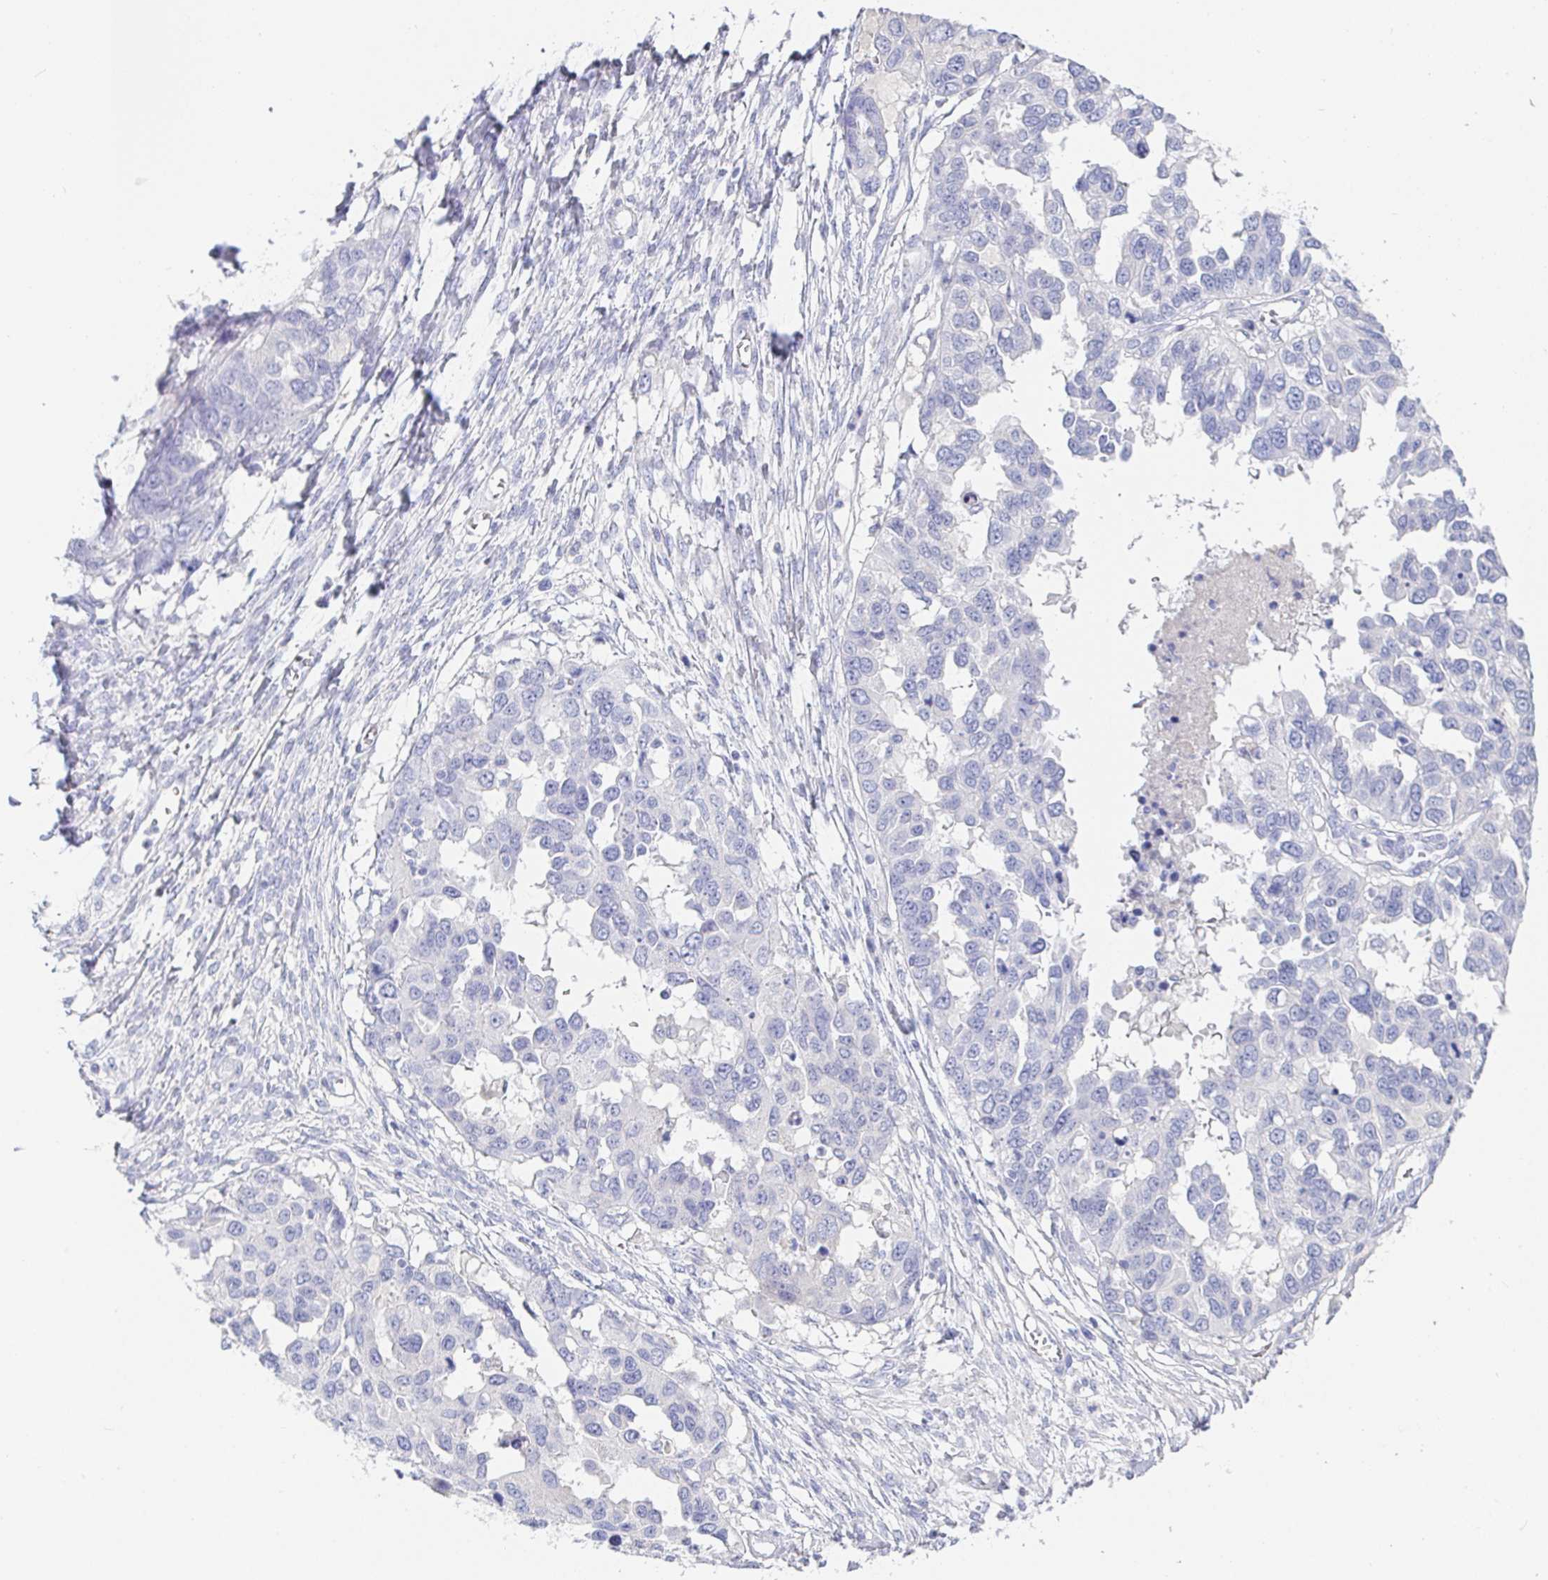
{"staining": {"intensity": "negative", "quantity": "none", "location": "none"}, "tissue": "ovarian cancer", "cell_type": "Tumor cells", "image_type": "cancer", "snomed": [{"axis": "morphology", "description": "Cystadenocarcinoma, serous, NOS"}, {"axis": "topography", "description": "Ovary"}], "caption": "Tumor cells are negative for protein expression in human ovarian cancer (serous cystadenocarcinoma).", "gene": "PDE6B", "patient": {"sex": "female", "age": 53}}